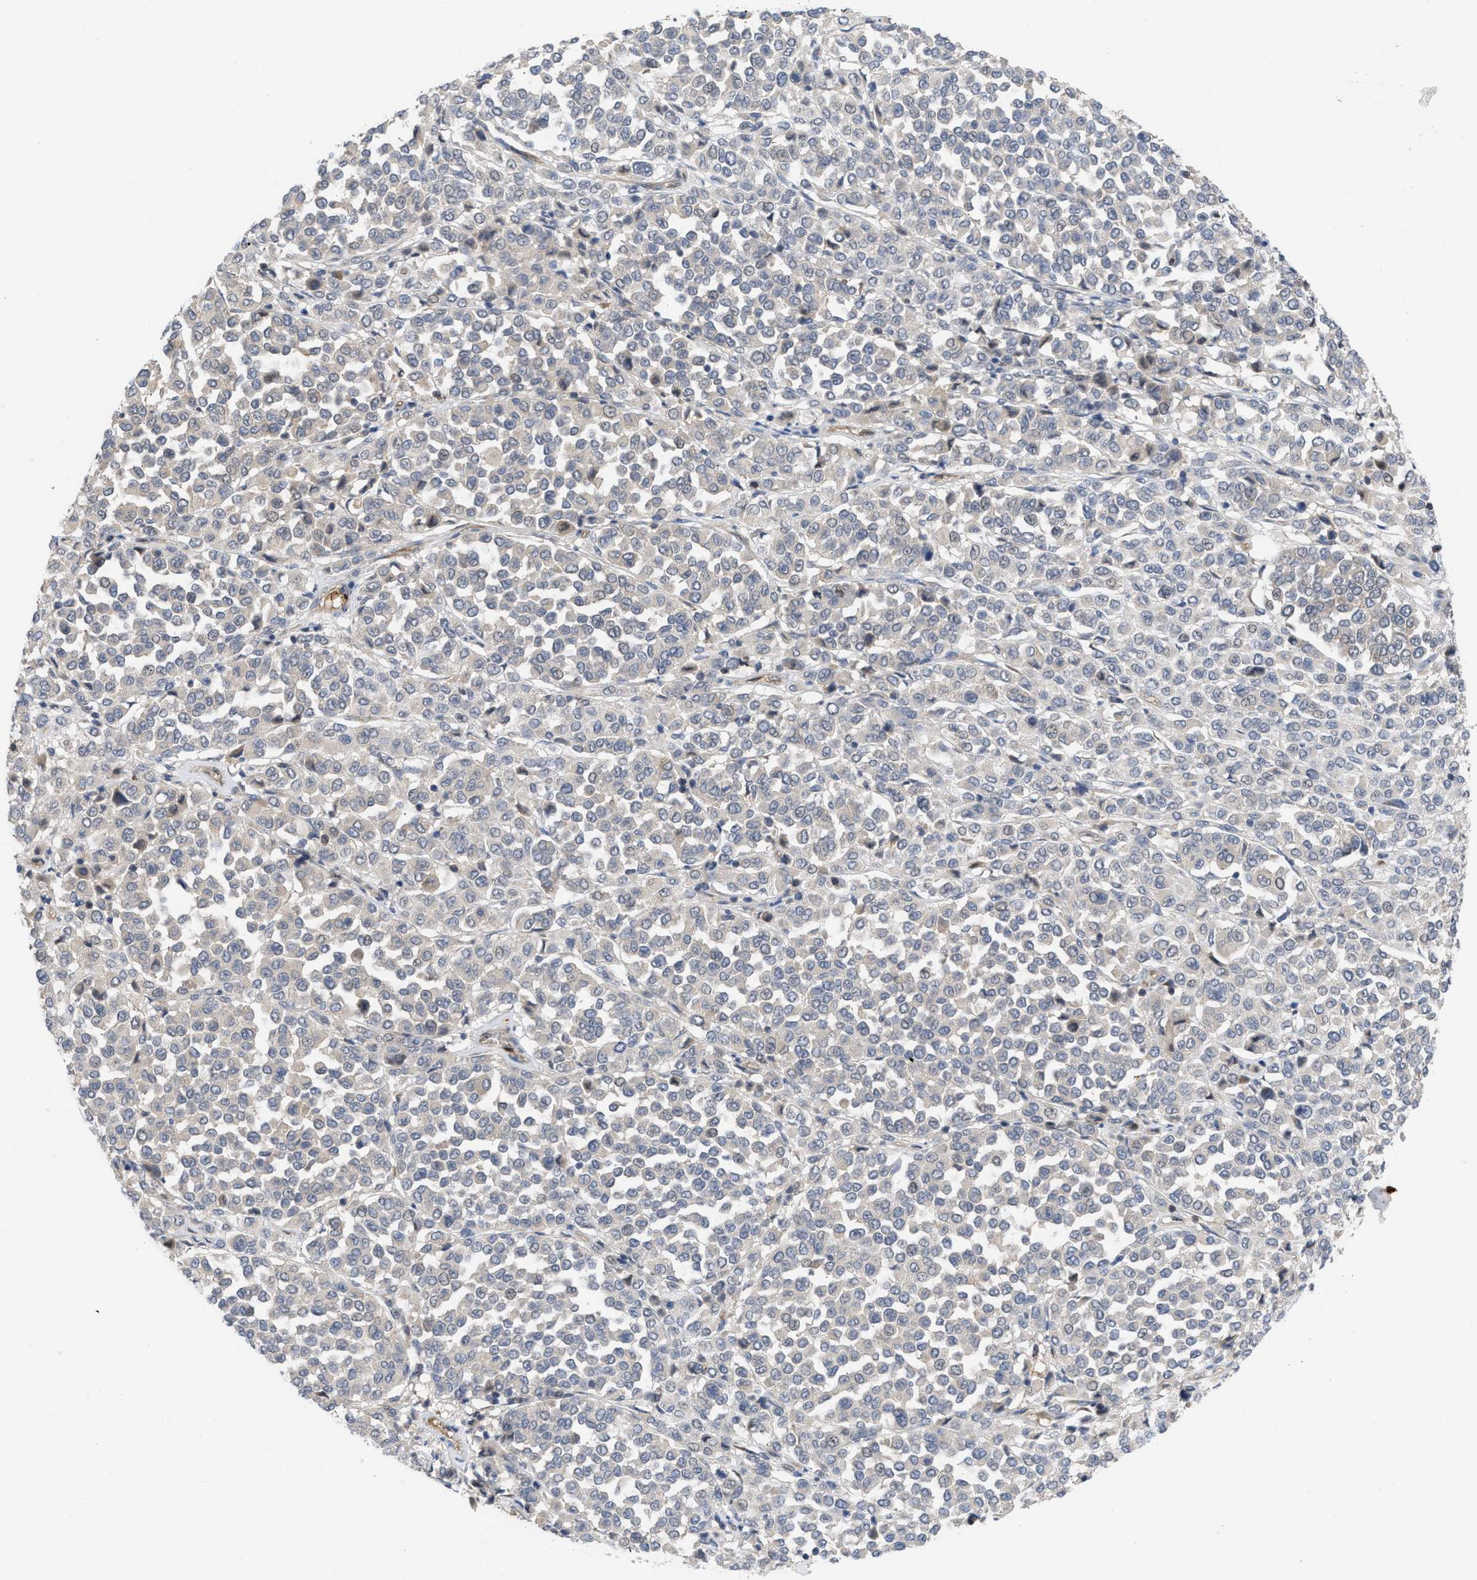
{"staining": {"intensity": "negative", "quantity": "none", "location": "none"}, "tissue": "melanoma", "cell_type": "Tumor cells", "image_type": "cancer", "snomed": [{"axis": "morphology", "description": "Malignant melanoma, Metastatic site"}, {"axis": "topography", "description": "Pancreas"}], "caption": "Immunohistochemistry (IHC) of human malignant melanoma (metastatic site) demonstrates no positivity in tumor cells.", "gene": "LDAF1", "patient": {"sex": "female", "age": 30}}